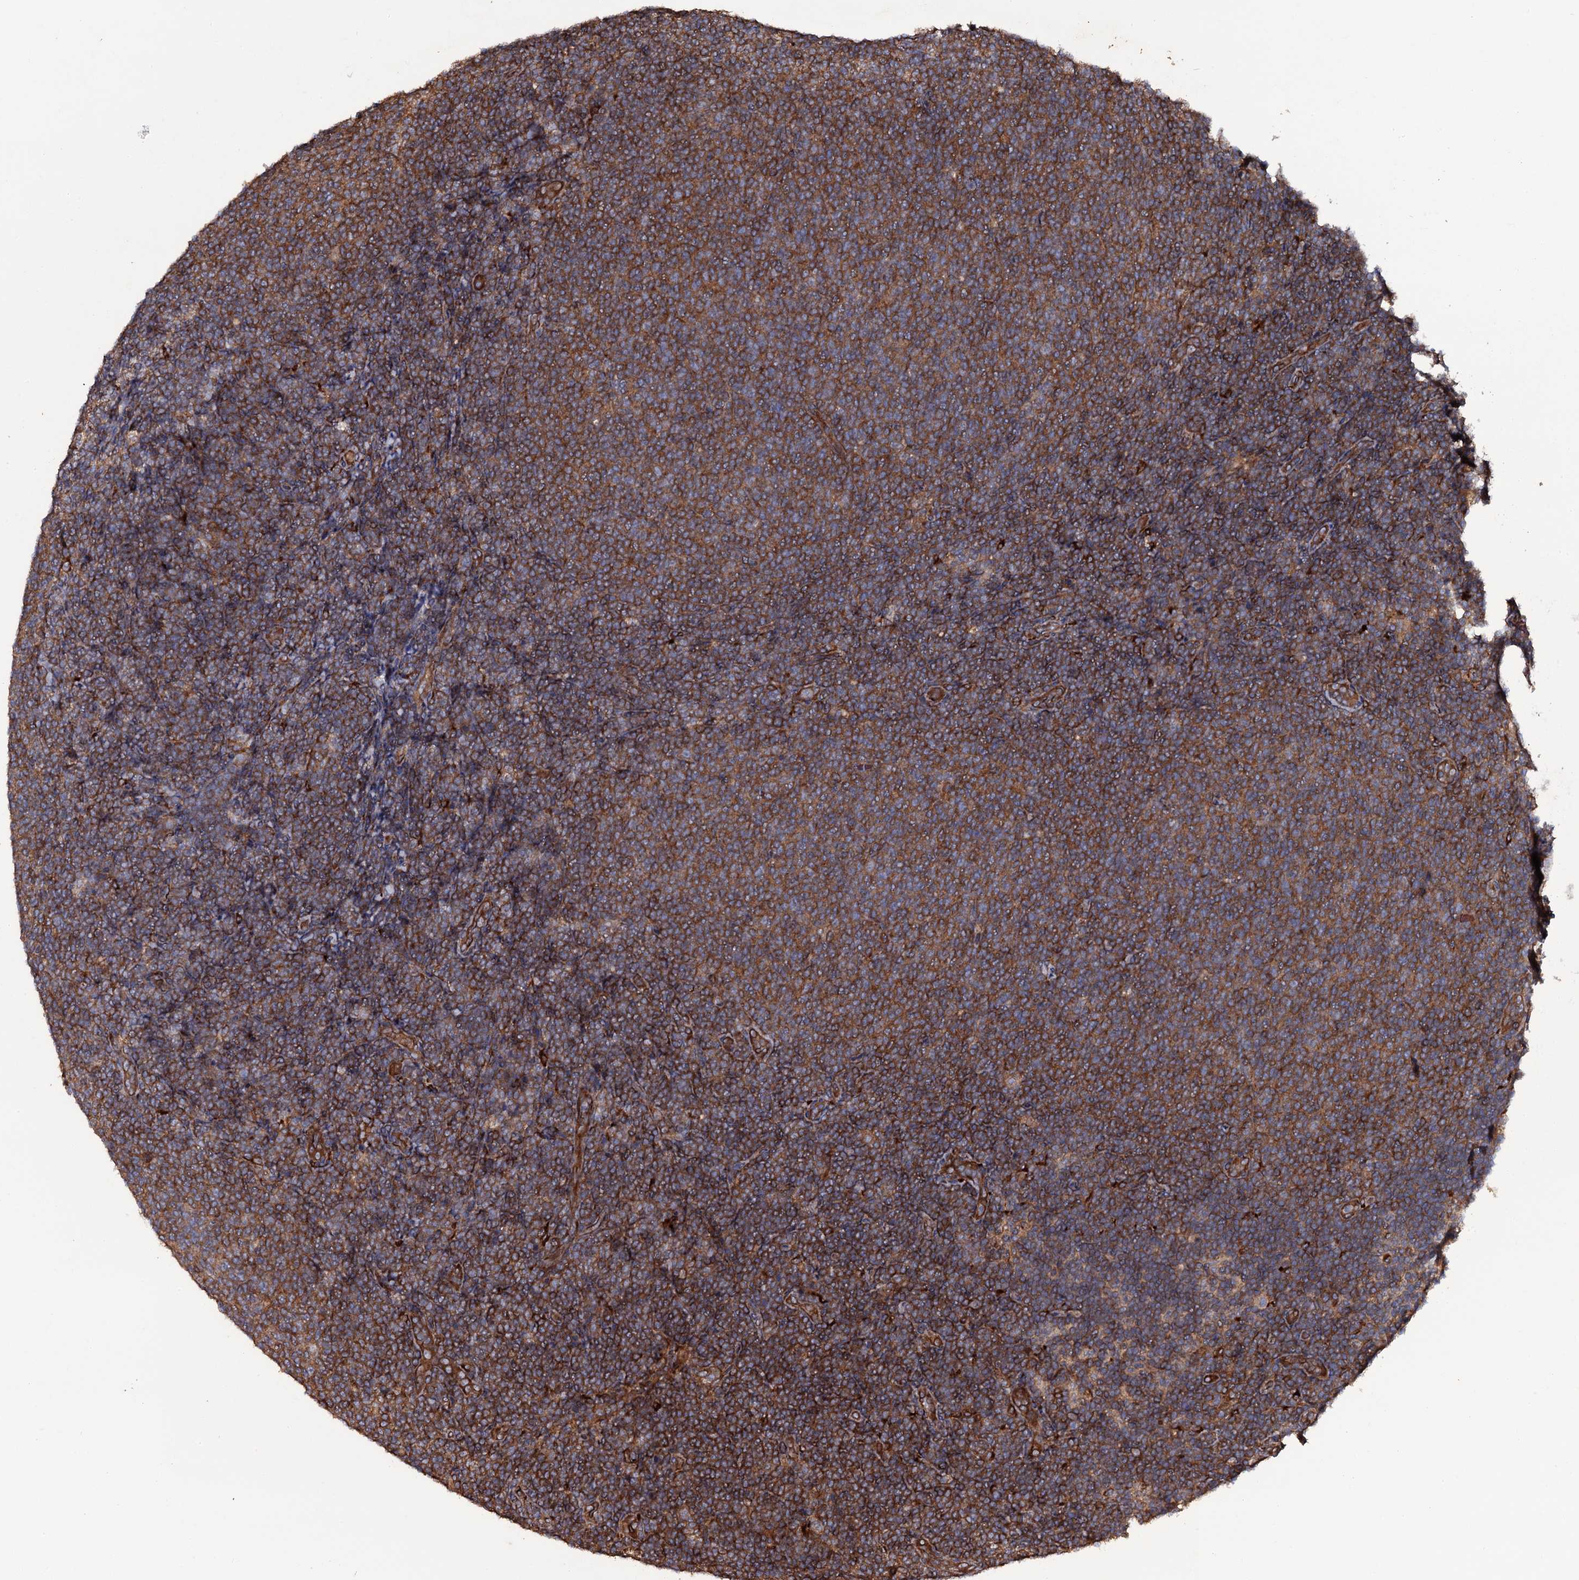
{"staining": {"intensity": "strong", "quantity": ">75%", "location": "cytoplasmic/membranous"}, "tissue": "lymphoma", "cell_type": "Tumor cells", "image_type": "cancer", "snomed": [{"axis": "morphology", "description": "Malignant lymphoma, non-Hodgkin's type, Low grade"}, {"axis": "topography", "description": "Lymph node"}], "caption": "Tumor cells show high levels of strong cytoplasmic/membranous expression in approximately >75% of cells in human low-grade malignant lymphoma, non-Hodgkin's type.", "gene": "TTC23", "patient": {"sex": "male", "age": 66}}